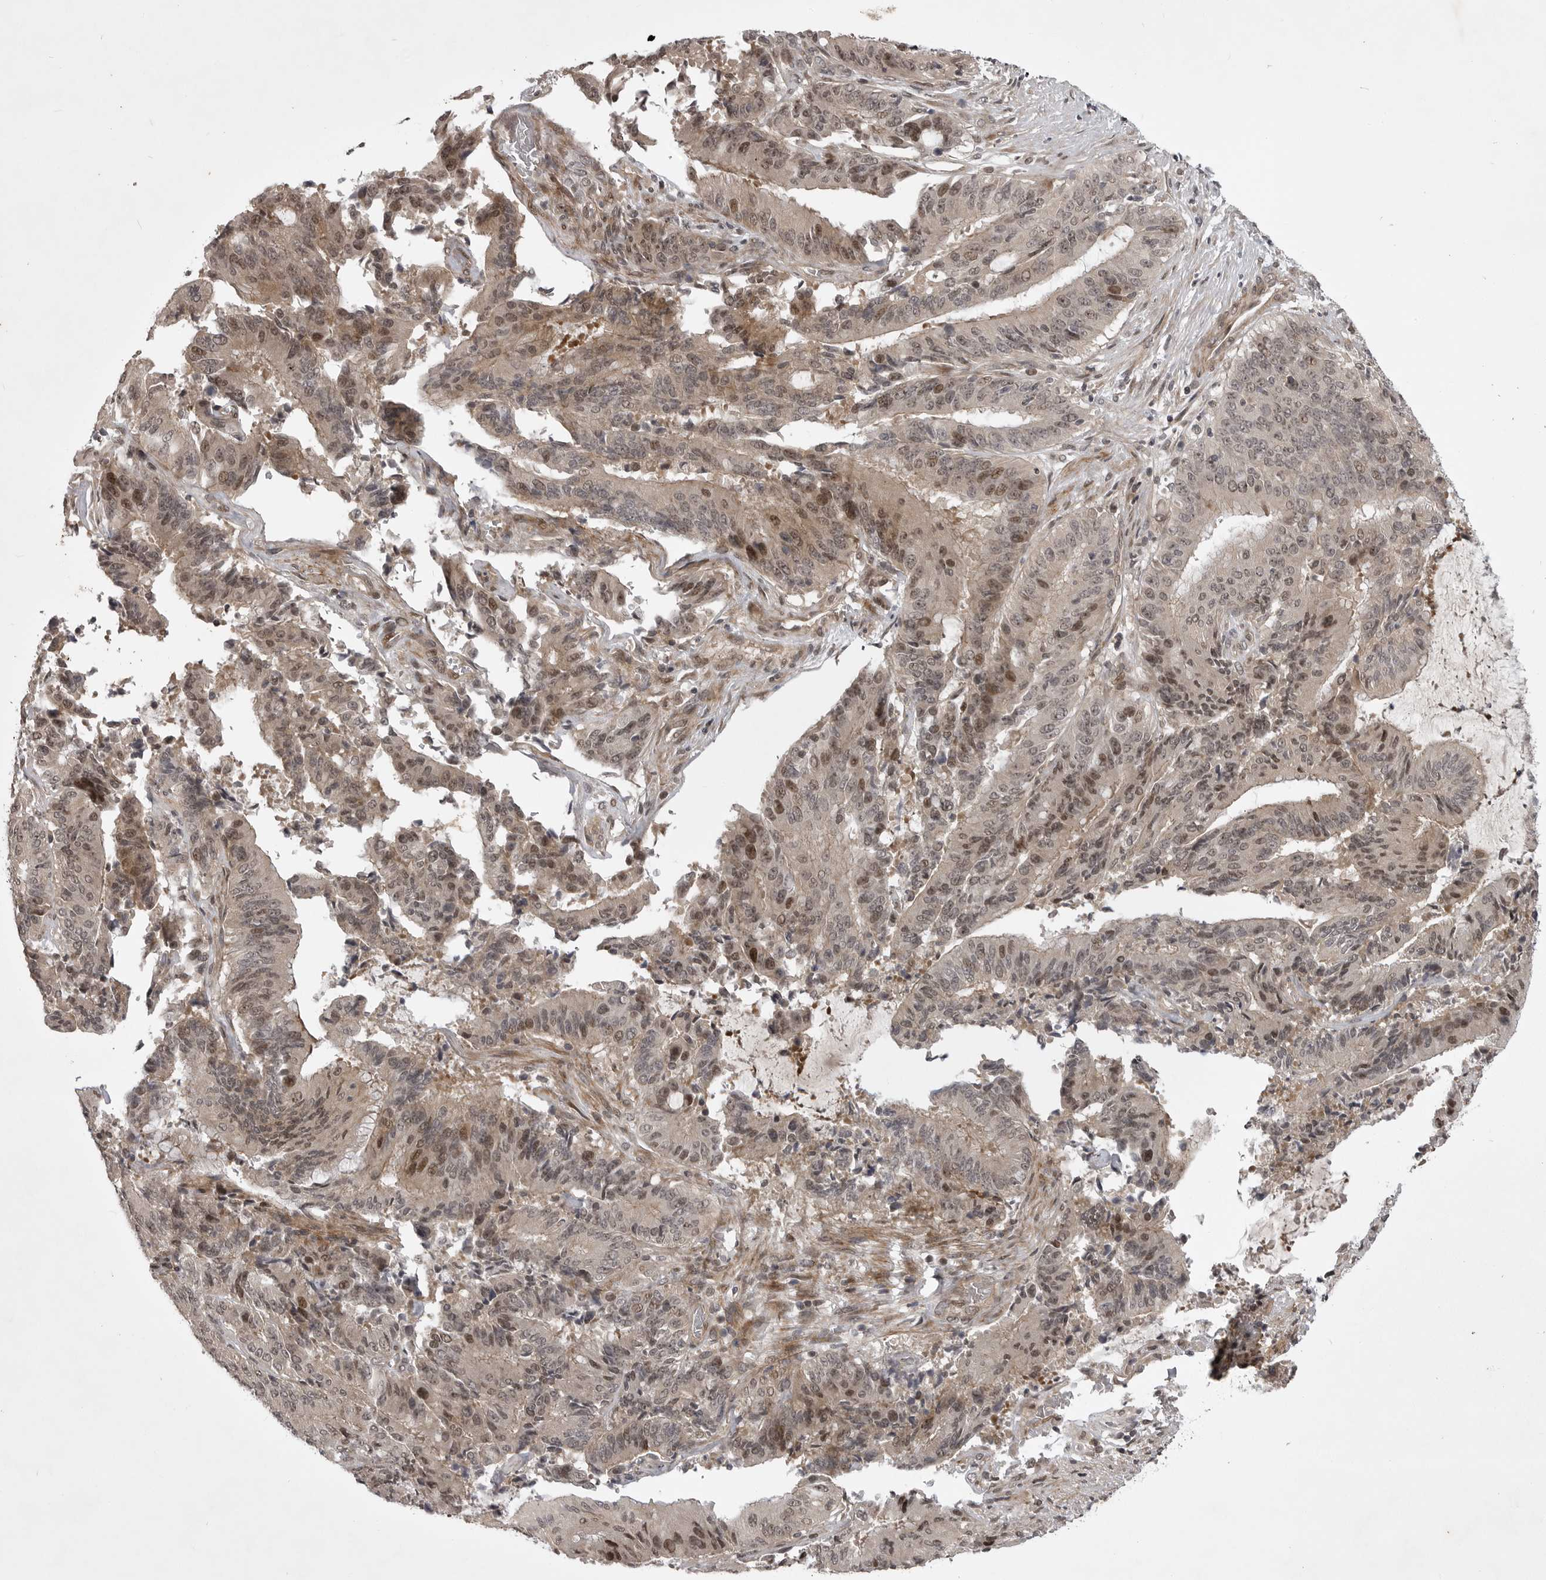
{"staining": {"intensity": "moderate", "quantity": "25%-75%", "location": "nuclear"}, "tissue": "liver cancer", "cell_type": "Tumor cells", "image_type": "cancer", "snomed": [{"axis": "morphology", "description": "Normal tissue, NOS"}, {"axis": "morphology", "description": "Cholangiocarcinoma"}, {"axis": "topography", "description": "Liver"}, {"axis": "topography", "description": "Peripheral nerve tissue"}], "caption": "Moderate nuclear staining is seen in approximately 25%-75% of tumor cells in cholangiocarcinoma (liver).", "gene": "SNX16", "patient": {"sex": "female", "age": 73}}